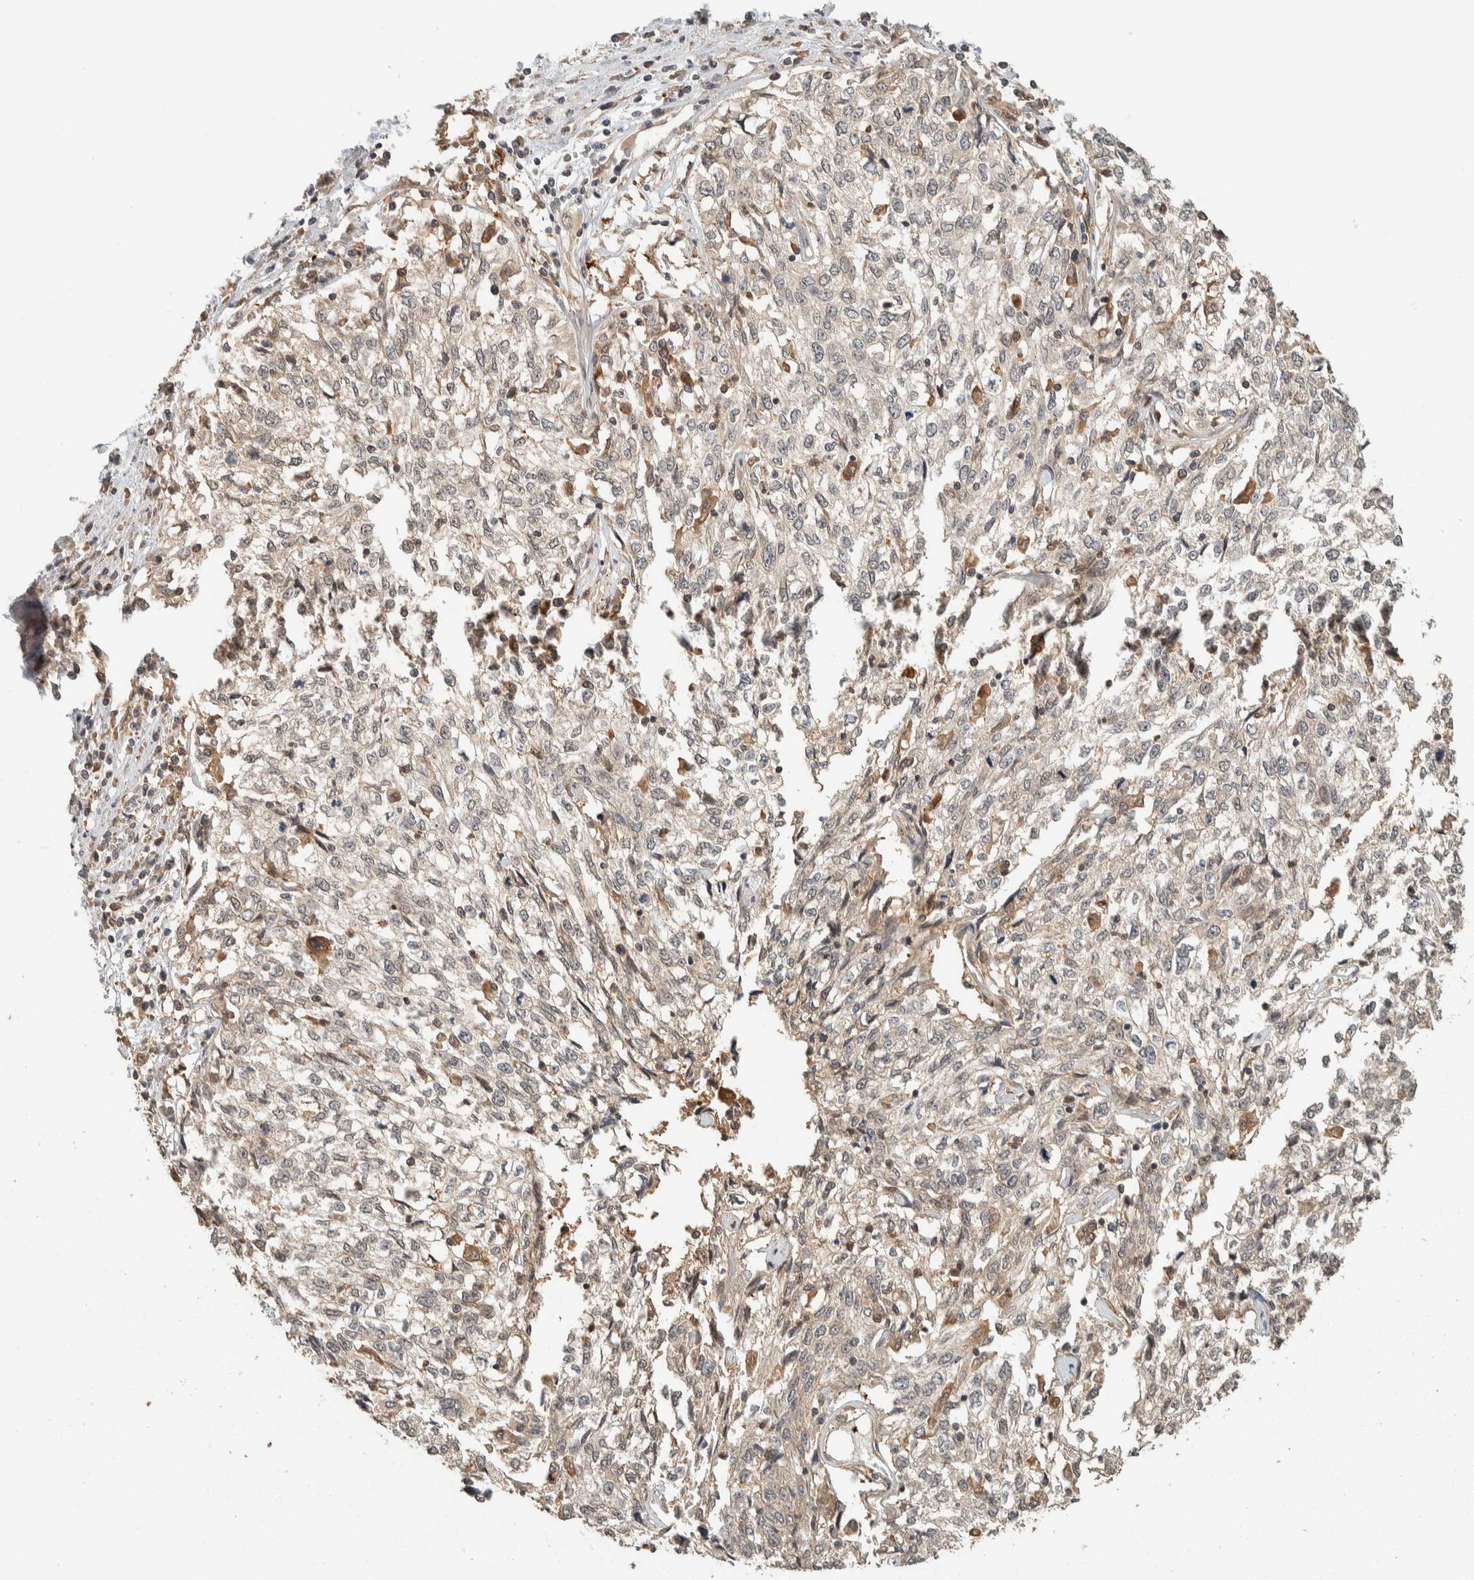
{"staining": {"intensity": "weak", "quantity": "<25%", "location": "cytoplasmic/membranous,nuclear"}, "tissue": "cervical cancer", "cell_type": "Tumor cells", "image_type": "cancer", "snomed": [{"axis": "morphology", "description": "Squamous cell carcinoma, NOS"}, {"axis": "topography", "description": "Cervix"}], "caption": "Photomicrograph shows no significant protein expression in tumor cells of cervical cancer.", "gene": "ZNF567", "patient": {"sex": "female", "age": 57}}